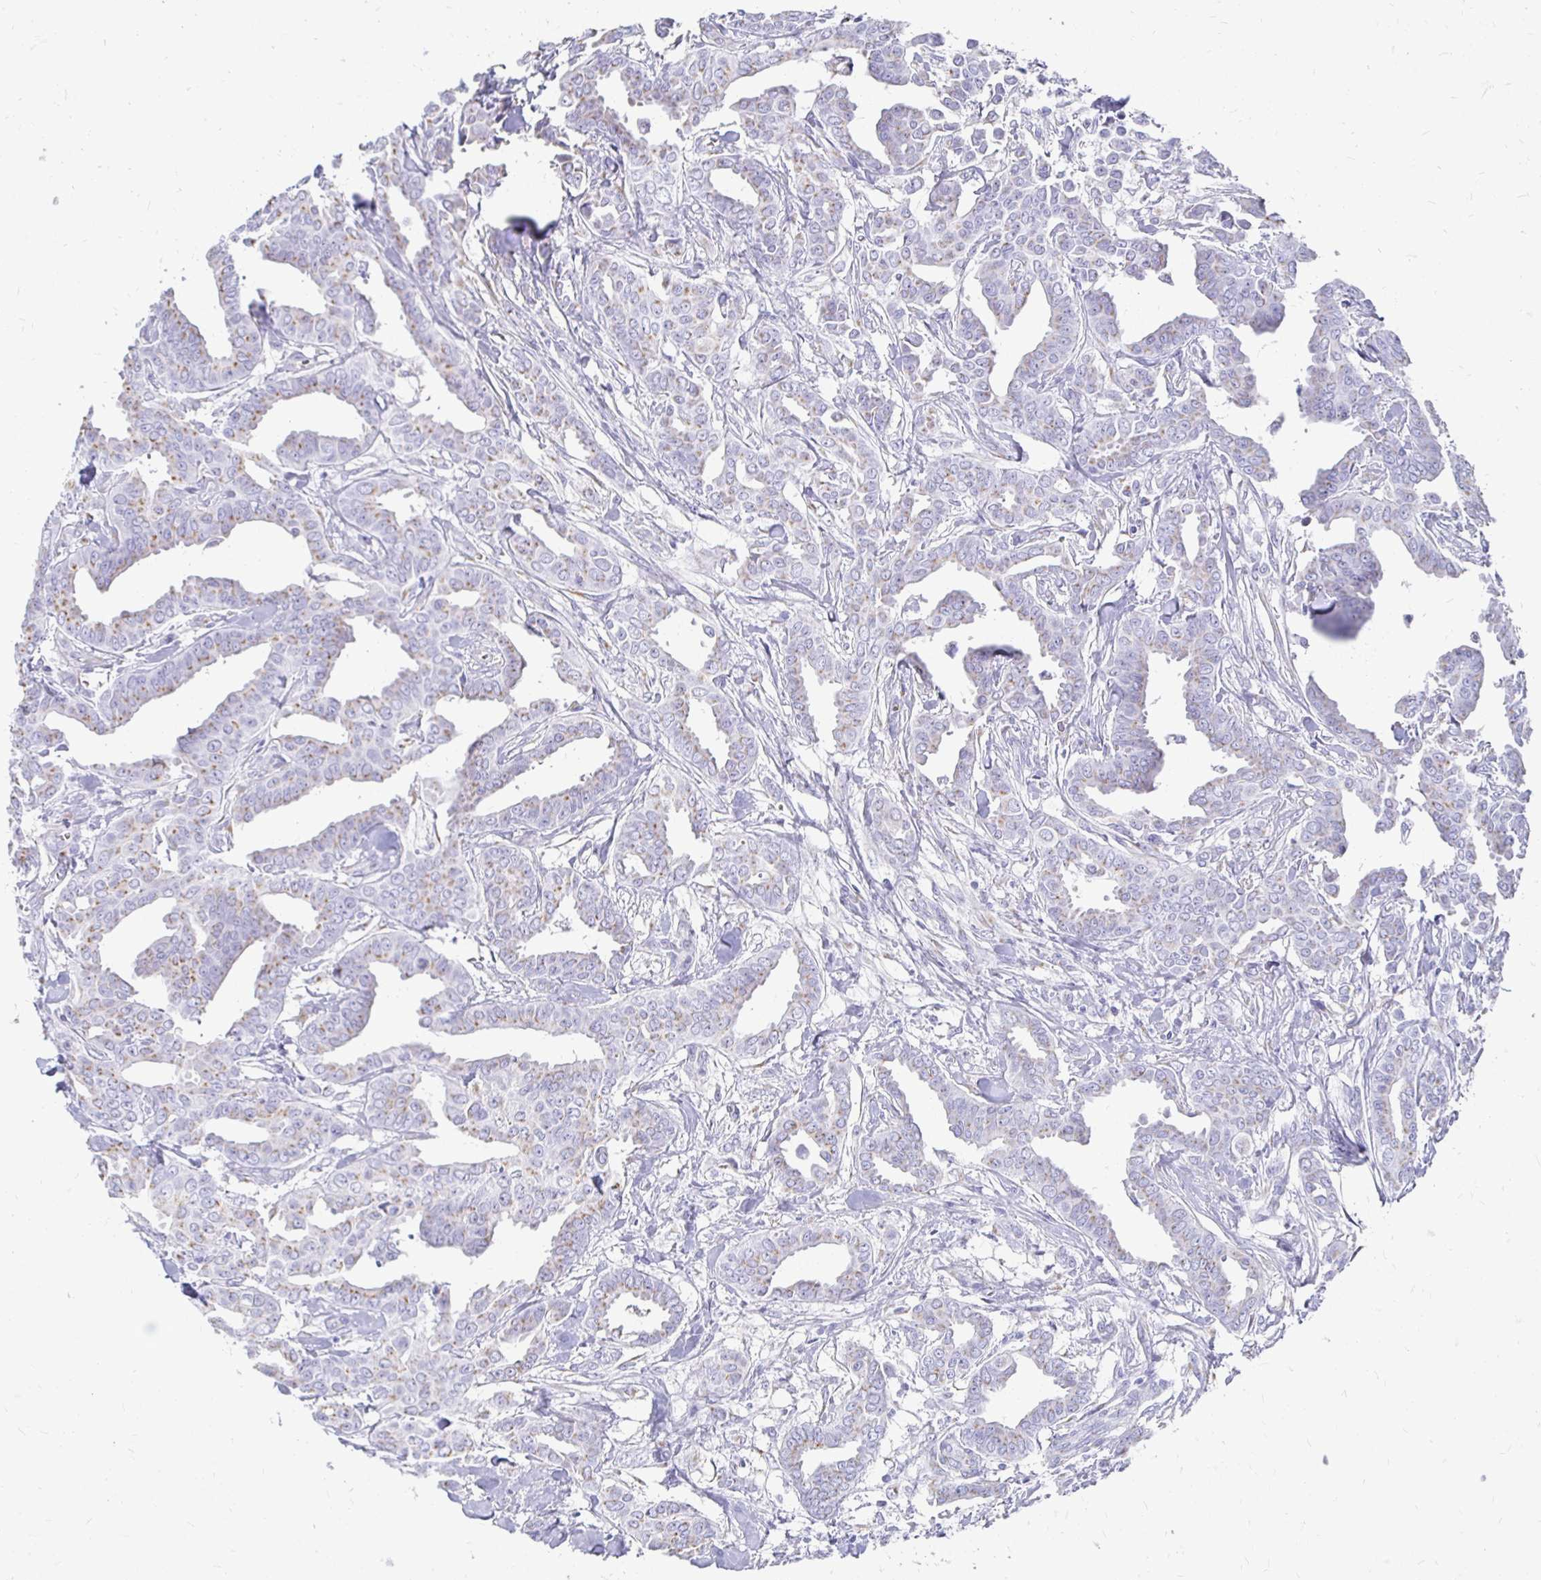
{"staining": {"intensity": "moderate", "quantity": "25%-75%", "location": "cytoplasmic/membranous"}, "tissue": "breast cancer", "cell_type": "Tumor cells", "image_type": "cancer", "snomed": [{"axis": "morphology", "description": "Duct carcinoma"}, {"axis": "topography", "description": "Breast"}], "caption": "This histopathology image shows IHC staining of breast intraductal carcinoma, with medium moderate cytoplasmic/membranous positivity in about 25%-75% of tumor cells.", "gene": "PAGE4", "patient": {"sex": "female", "age": 45}}